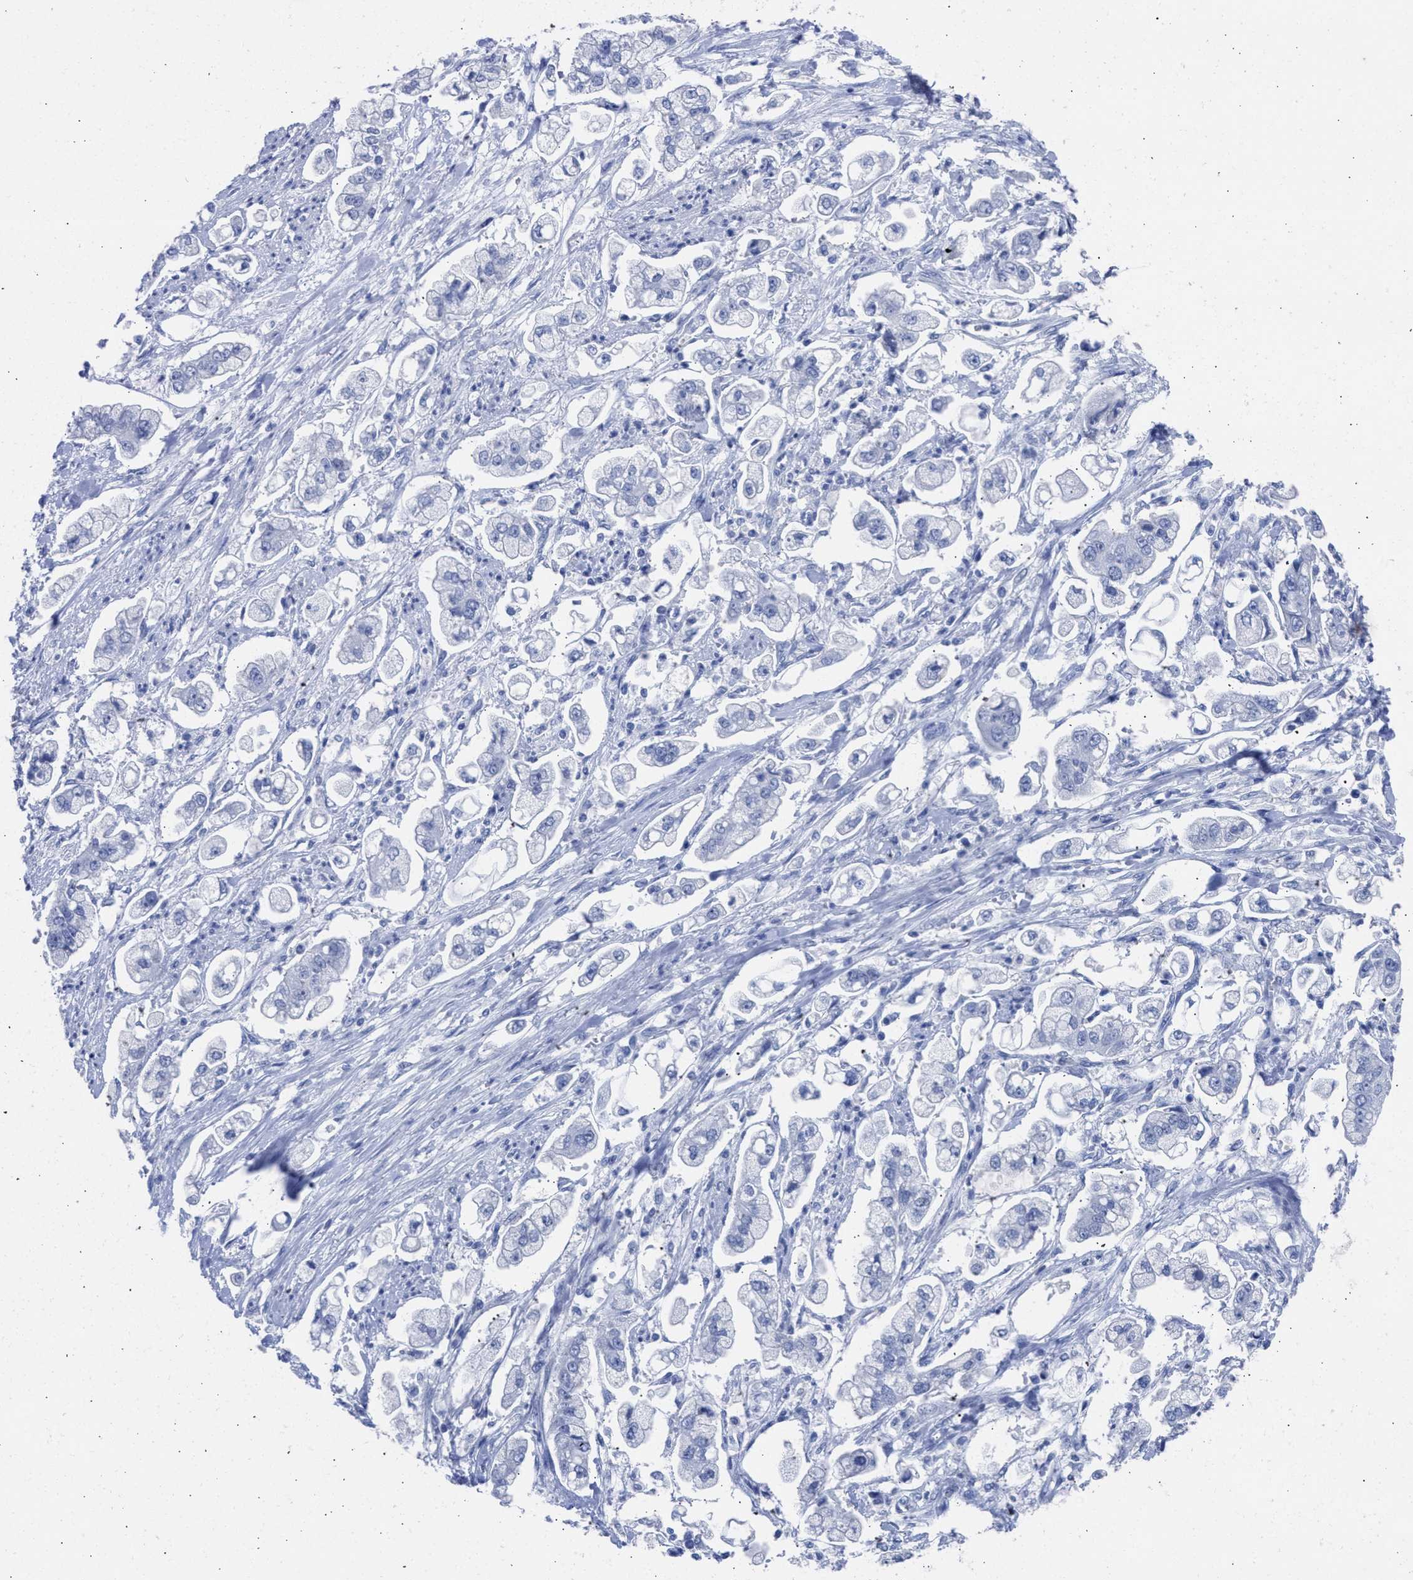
{"staining": {"intensity": "negative", "quantity": "none", "location": "none"}, "tissue": "stomach cancer", "cell_type": "Tumor cells", "image_type": "cancer", "snomed": [{"axis": "morphology", "description": "Adenocarcinoma, NOS"}, {"axis": "topography", "description": "Stomach"}], "caption": "Tumor cells are negative for brown protein staining in stomach cancer (adenocarcinoma).", "gene": "NCAM1", "patient": {"sex": "male", "age": 62}}